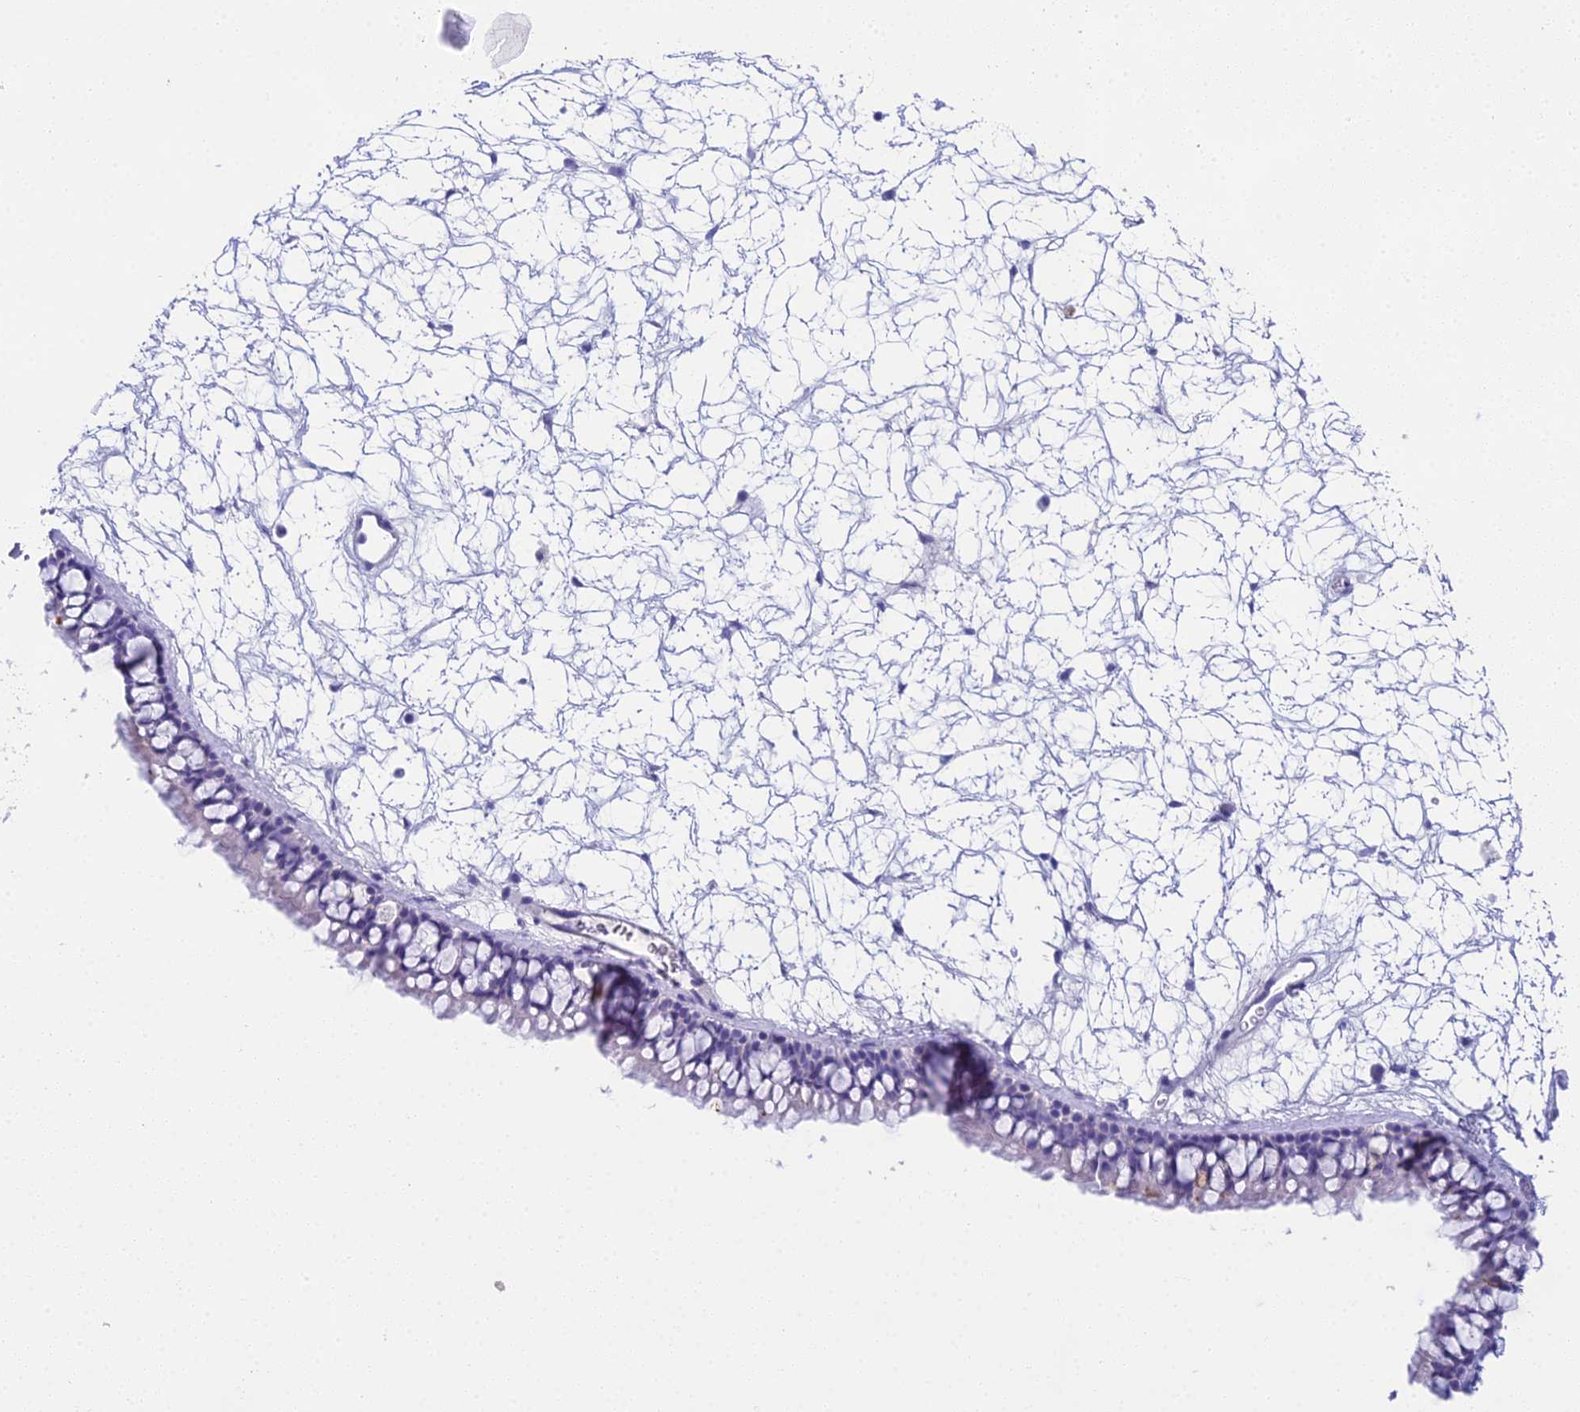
{"staining": {"intensity": "negative", "quantity": "none", "location": "none"}, "tissue": "nasopharynx", "cell_type": "Respiratory epithelial cells", "image_type": "normal", "snomed": [{"axis": "morphology", "description": "Normal tissue, NOS"}, {"axis": "topography", "description": "Nasopharynx"}], "caption": "The micrograph exhibits no significant positivity in respiratory epithelial cells of nasopharynx.", "gene": "UNC80", "patient": {"sex": "male", "age": 64}}